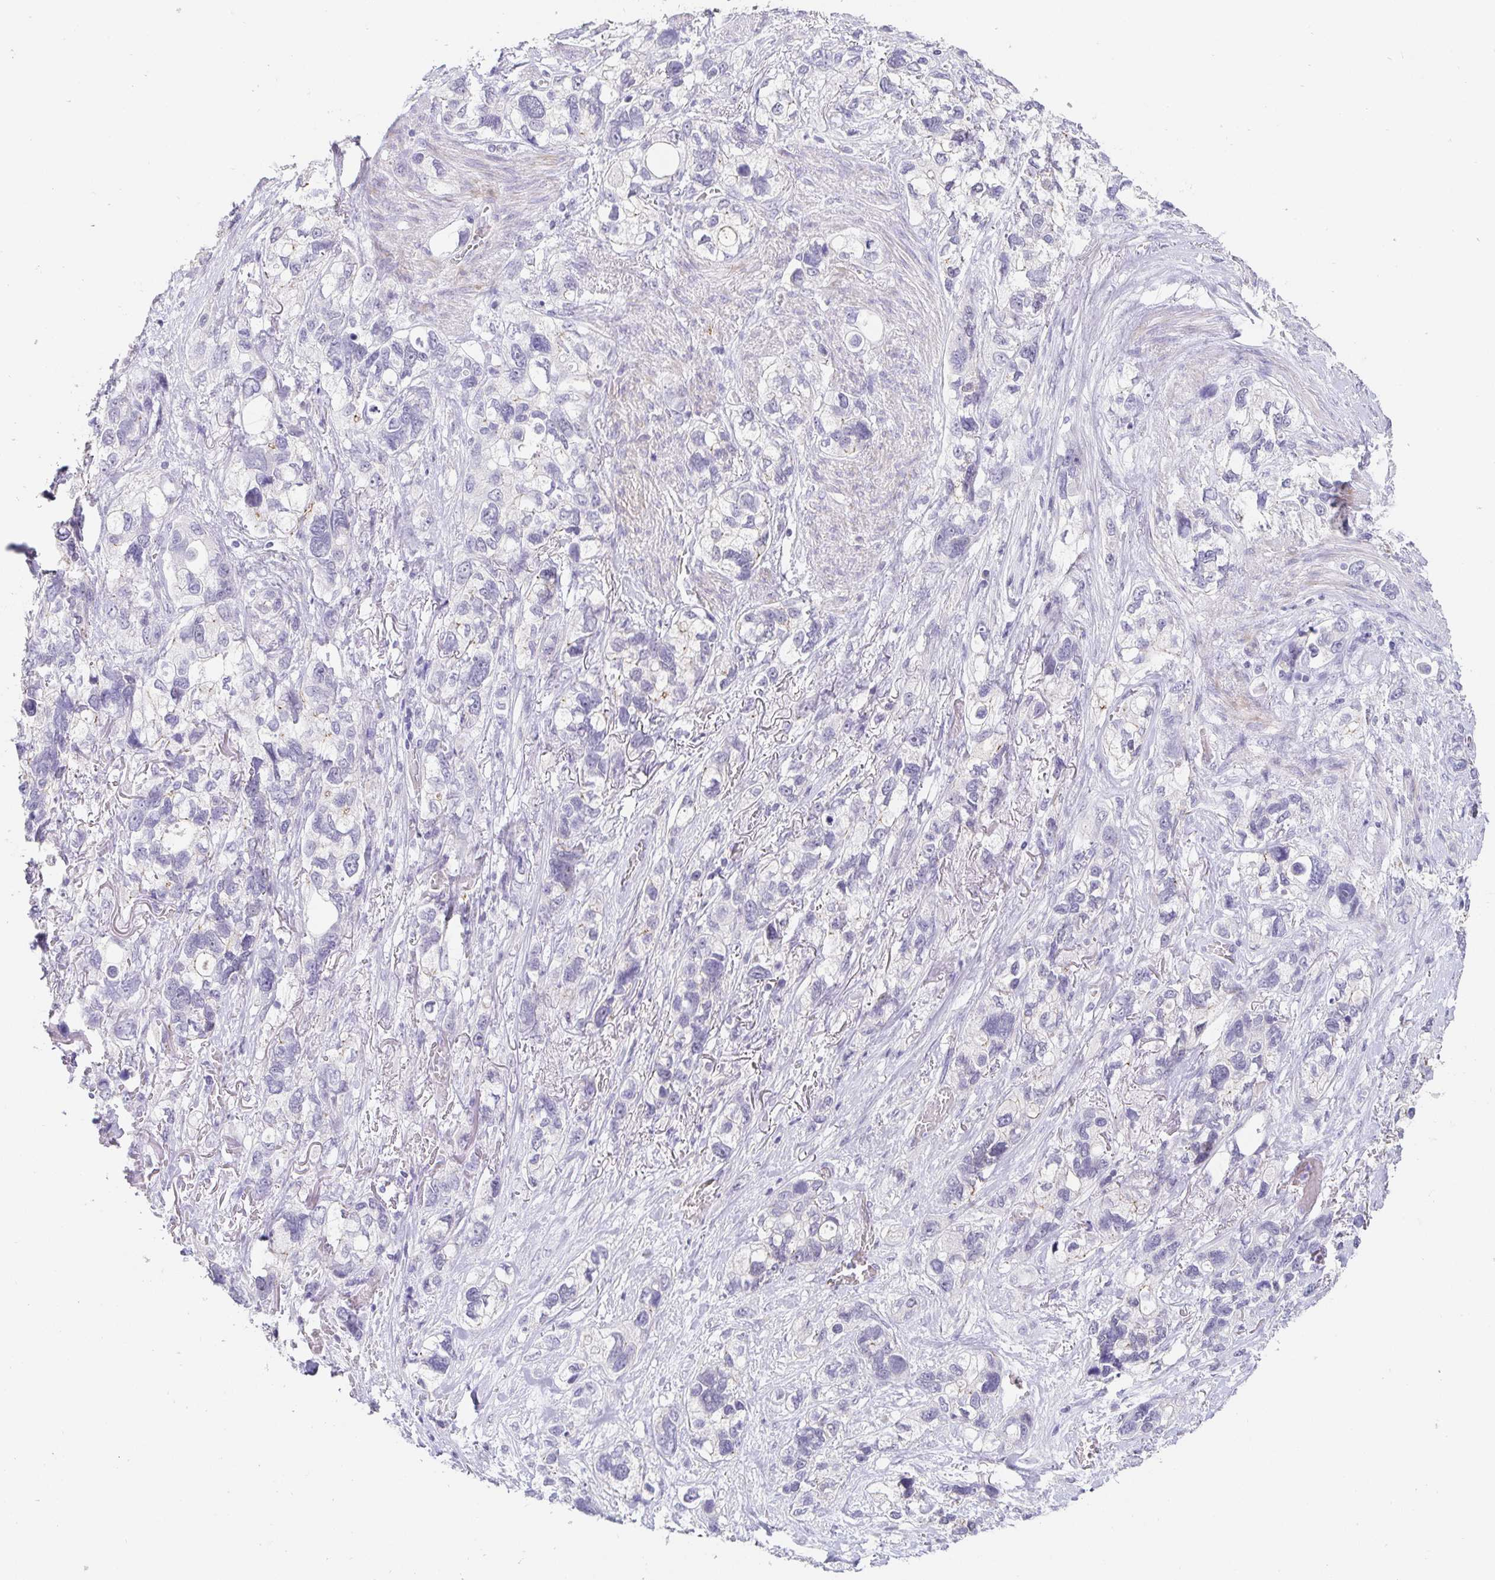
{"staining": {"intensity": "negative", "quantity": "none", "location": "none"}, "tissue": "stomach cancer", "cell_type": "Tumor cells", "image_type": "cancer", "snomed": [{"axis": "morphology", "description": "Adenocarcinoma, NOS"}, {"axis": "topography", "description": "Stomach, upper"}], "caption": "There is no significant staining in tumor cells of adenocarcinoma (stomach).", "gene": "PDX1", "patient": {"sex": "female", "age": 81}}